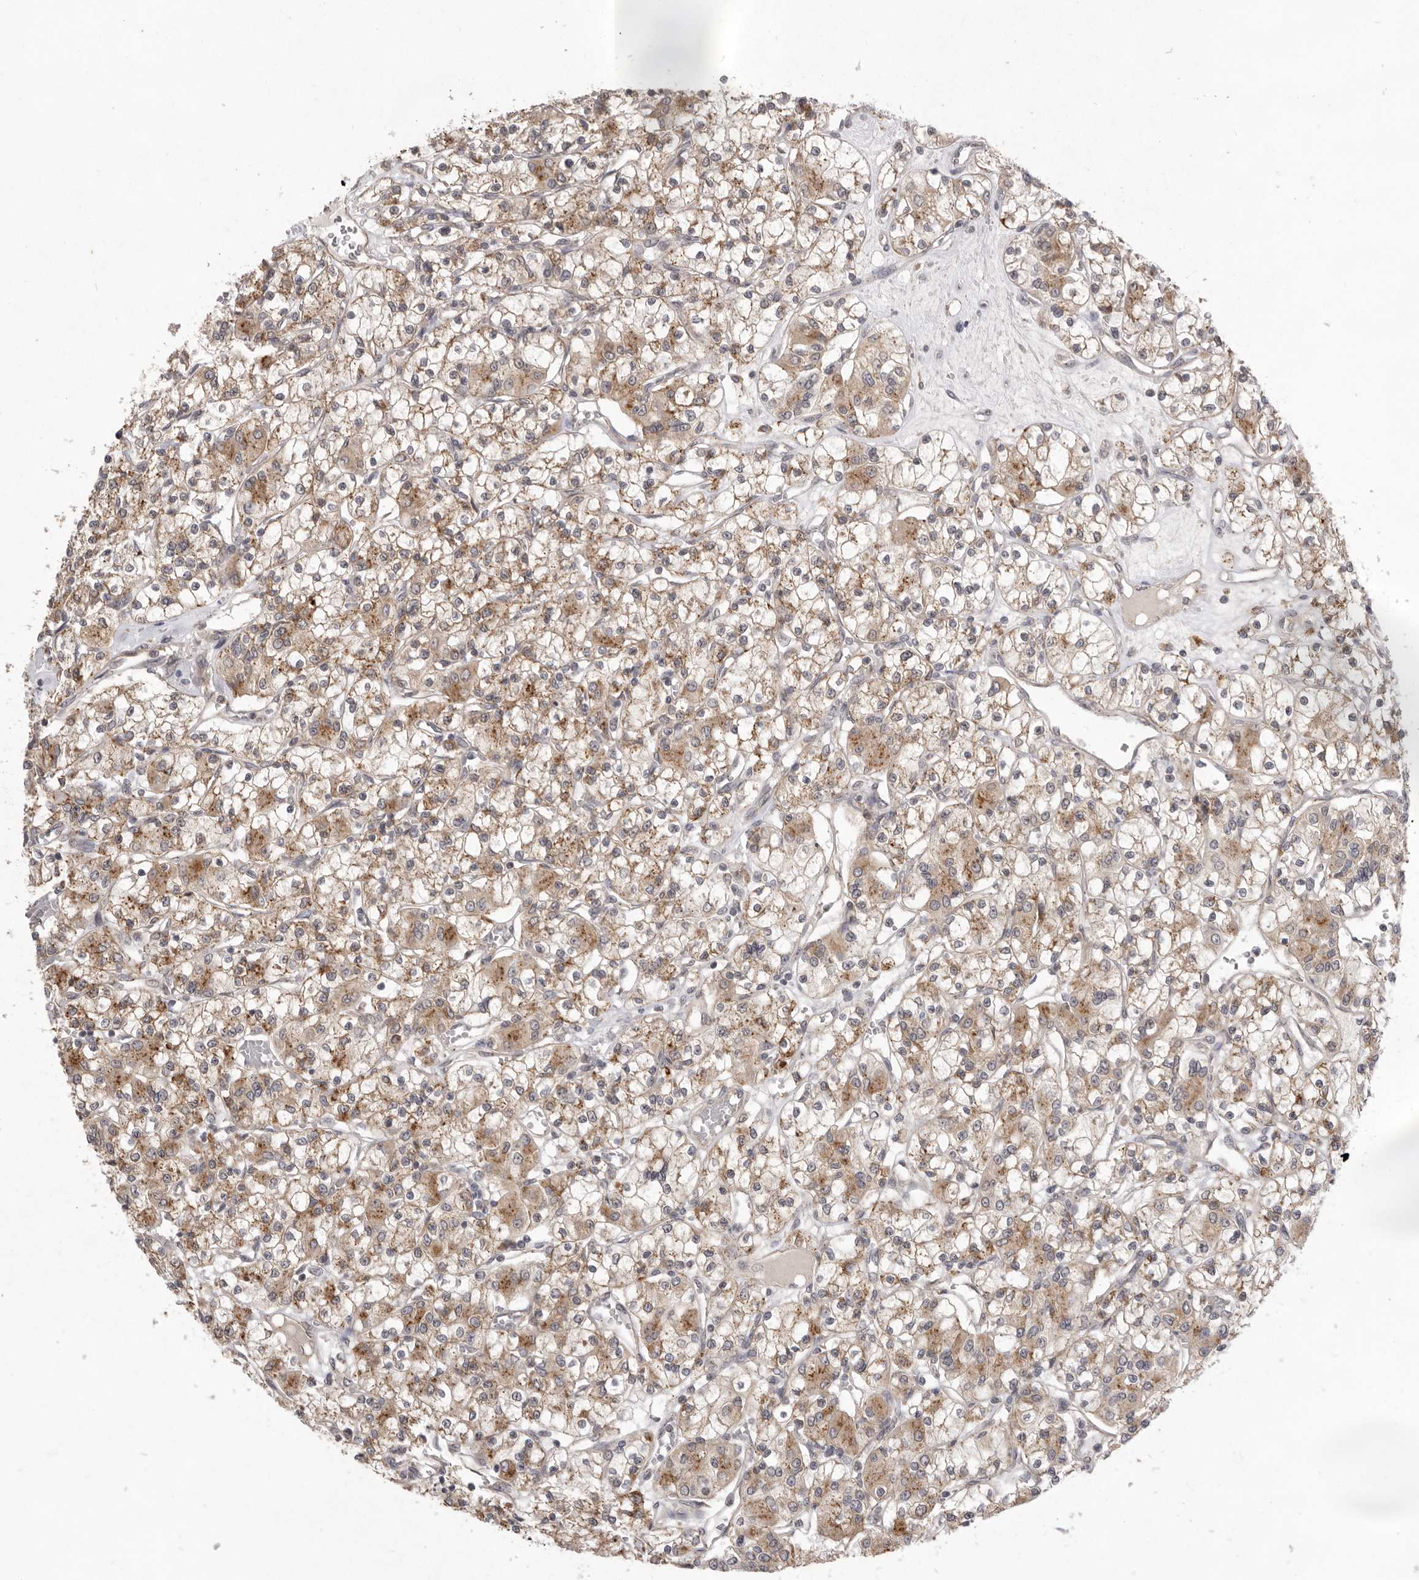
{"staining": {"intensity": "moderate", "quantity": ">75%", "location": "cytoplasmic/membranous"}, "tissue": "renal cancer", "cell_type": "Tumor cells", "image_type": "cancer", "snomed": [{"axis": "morphology", "description": "Adenocarcinoma, NOS"}, {"axis": "topography", "description": "Kidney"}], "caption": "Human renal cancer (adenocarcinoma) stained for a protein (brown) reveals moderate cytoplasmic/membranous positive positivity in about >75% of tumor cells.", "gene": "TLR3", "patient": {"sex": "female", "age": 59}}